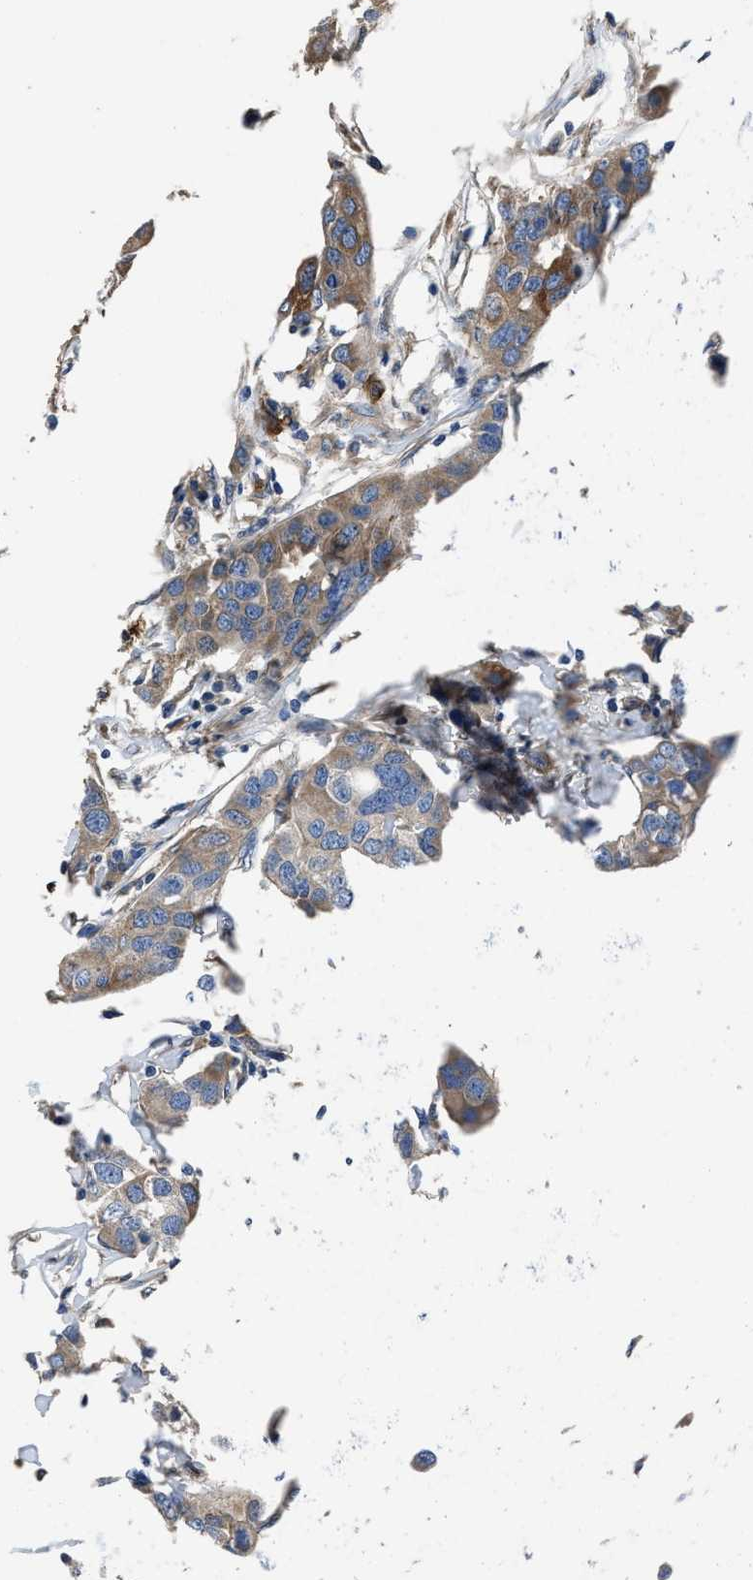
{"staining": {"intensity": "moderate", "quantity": ">75%", "location": "cytoplasmic/membranous"}, "tissue": "breast cancer", "cell_type": "Tumor cells", "image_type": "cancer", "snomed": [{"axis": "morphology", "description": "Duct carcinoma"}, {"axis": "topography", "description": "Breast"}], "caption": "High-magnification brightfield microscopy of breast invasive ductal carcinoma stained with DAB (3,3'-diaminobenzidine) (brown) and counterstained with hematoxylin (blue). tumor cells exhibit moderate cytoplasmic/membranous expression is present in approximately>75% of cells.", "gene": "ANGPT1", "patient": {"sex": "female", "age": 50}}